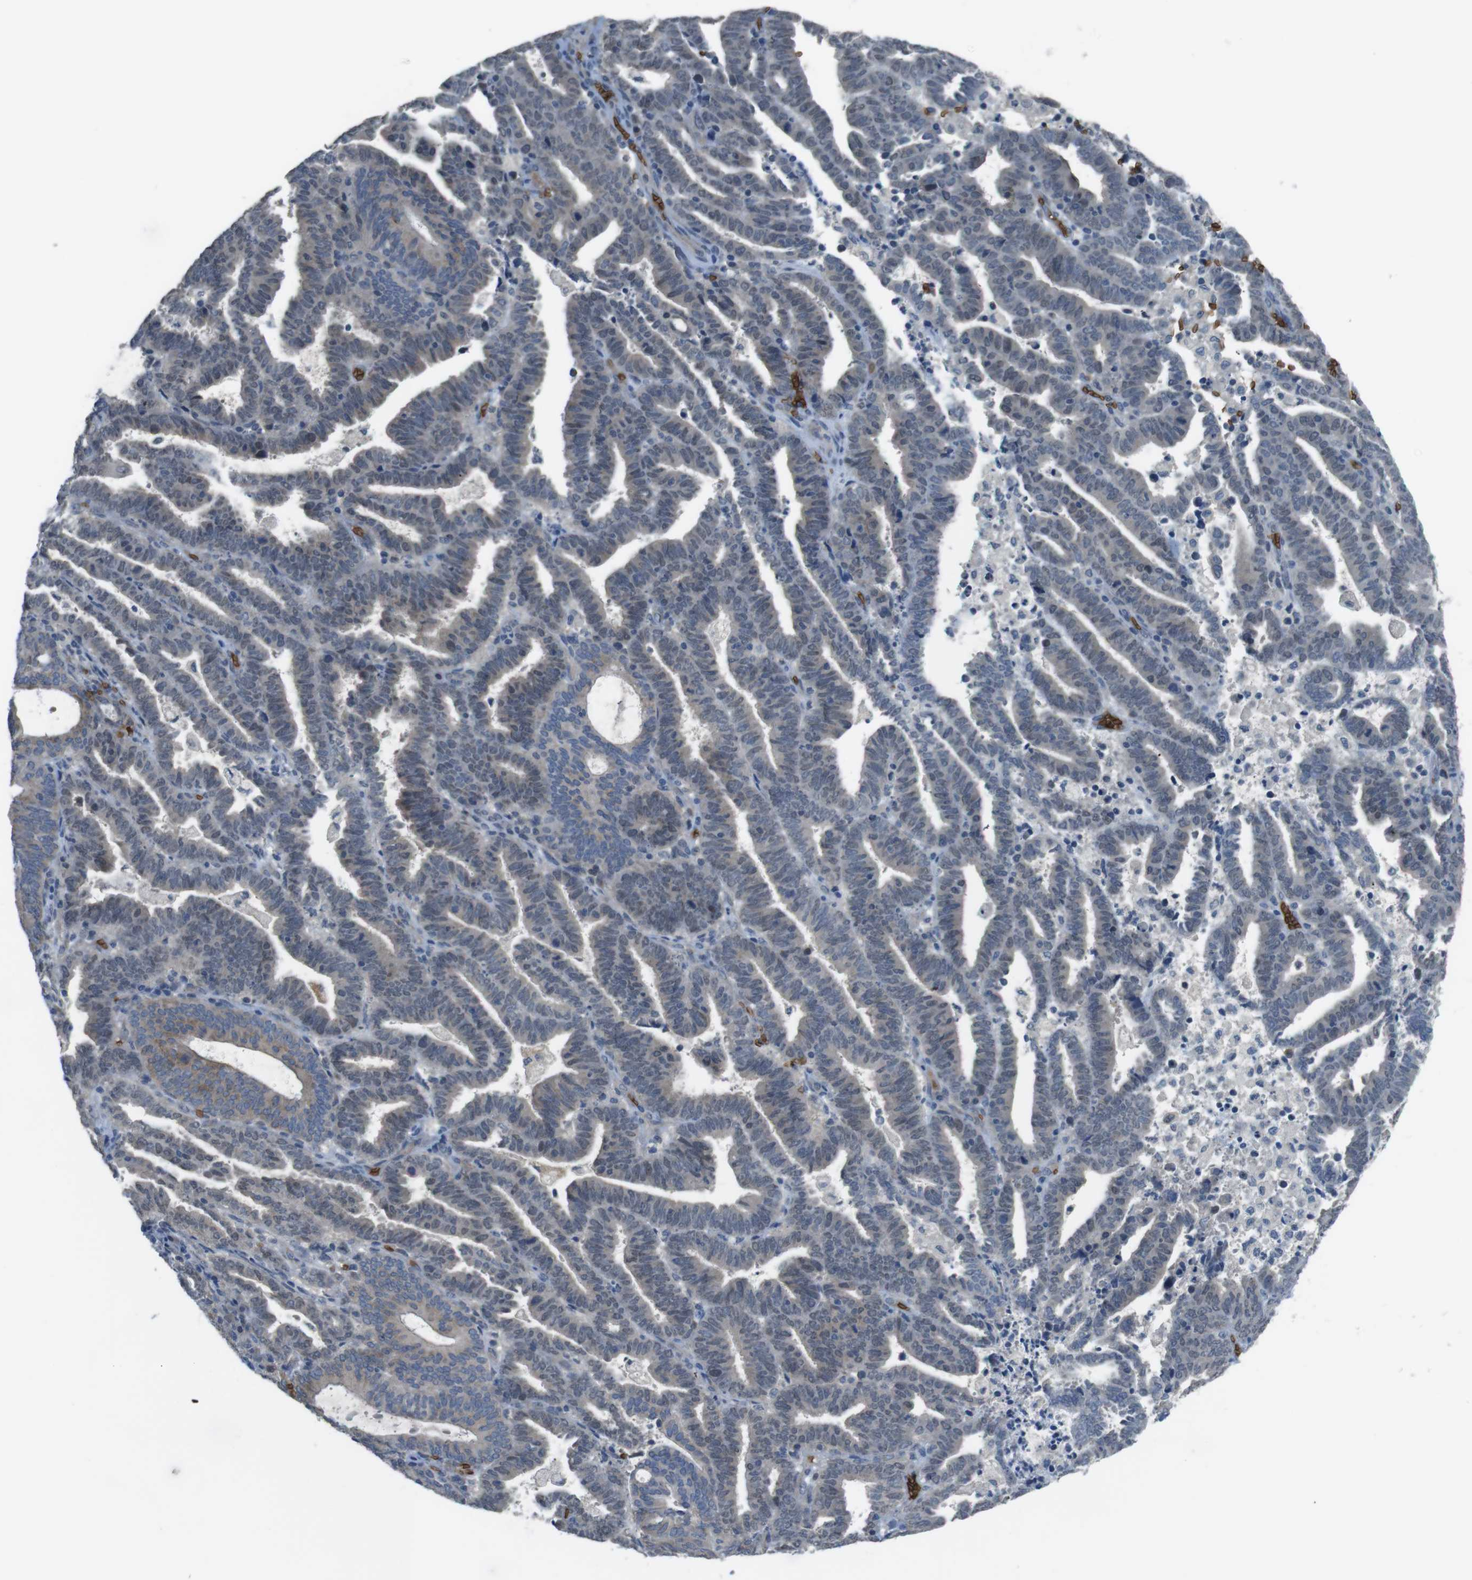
{"staining": {"intensity": "weak", "quantity": "<25%", "location": "cytoplasmic/membranous"}, "tissue": "endometrial cancer", "cell_type": "Tumor cells", "image_type": "cancer", "snomed": [{"axis": "morphology", "description": "Adenocarcinoma, NOS"}, {"axis": "topography", "description": "Uterus"}], "caption": "DAB immunohistochemical staining of endometrial cancer (adenocarcinoma) shows no significant positivity in tumor cells.", "gene": "GYPA", "patient": {"sex": "female", "age": 83}}